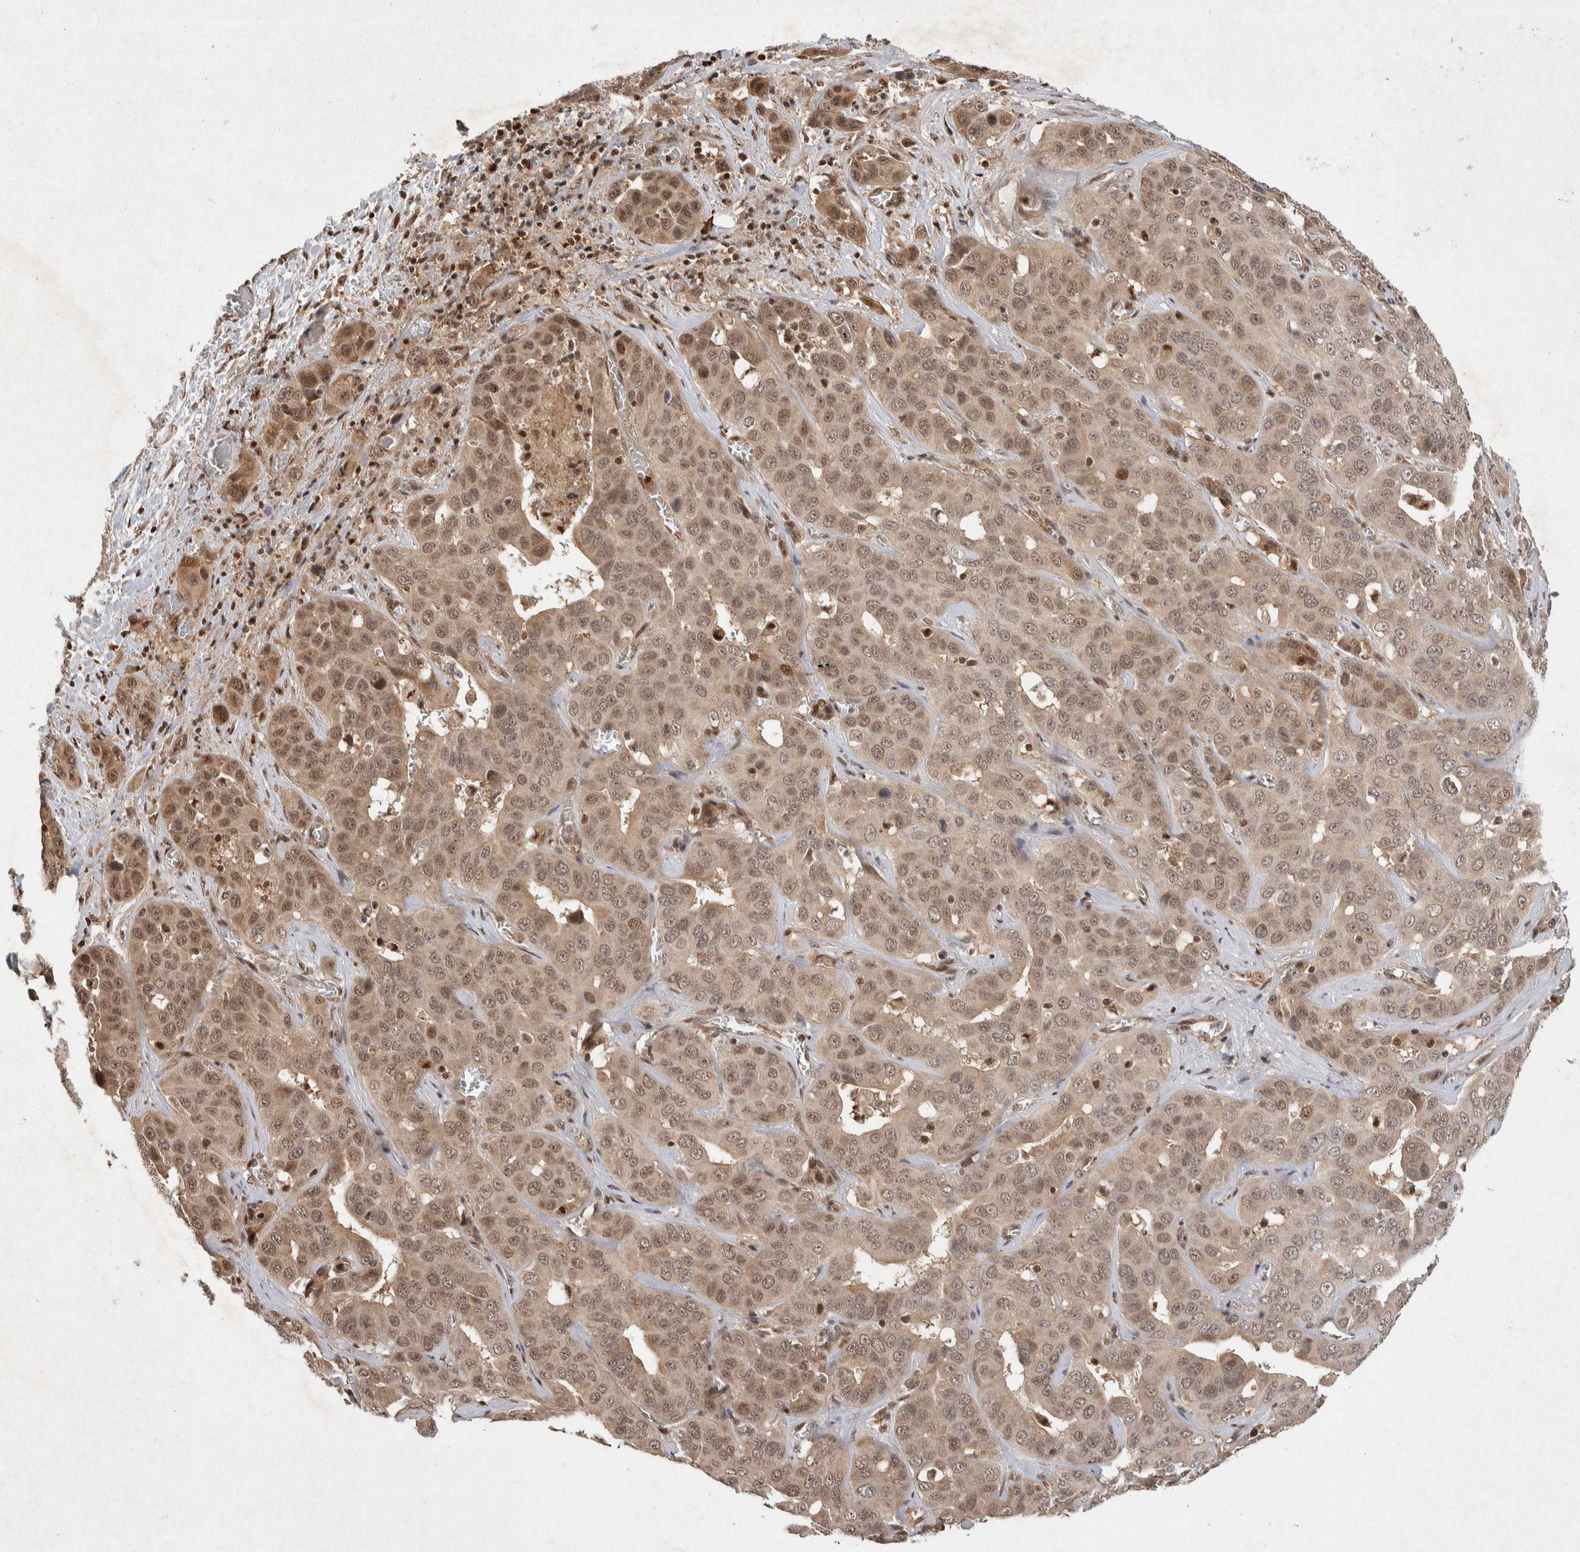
{"staining": {"intensity": "moderate", "quantity": ">75%", "location": "cytoplasmic/membranous,nuclear"}, "tissue": "liver cancer", "cell_type": "Tumor cells", "image_type": "cancer", "snomed": [{"axis": "morphology", "description": "Cholangiocarcinoma"}, {"axis": "topography", "description": "Liver"}], "caption": "Brown immunohistochemical staining in cholangiocarcinoma (liver) displays moderate cytoplasmic/membranous and nuclear staining in approximately >75% of tumor cells.", "gene": "TOR1B", "patient": {"sex": "female", "age": 52}}